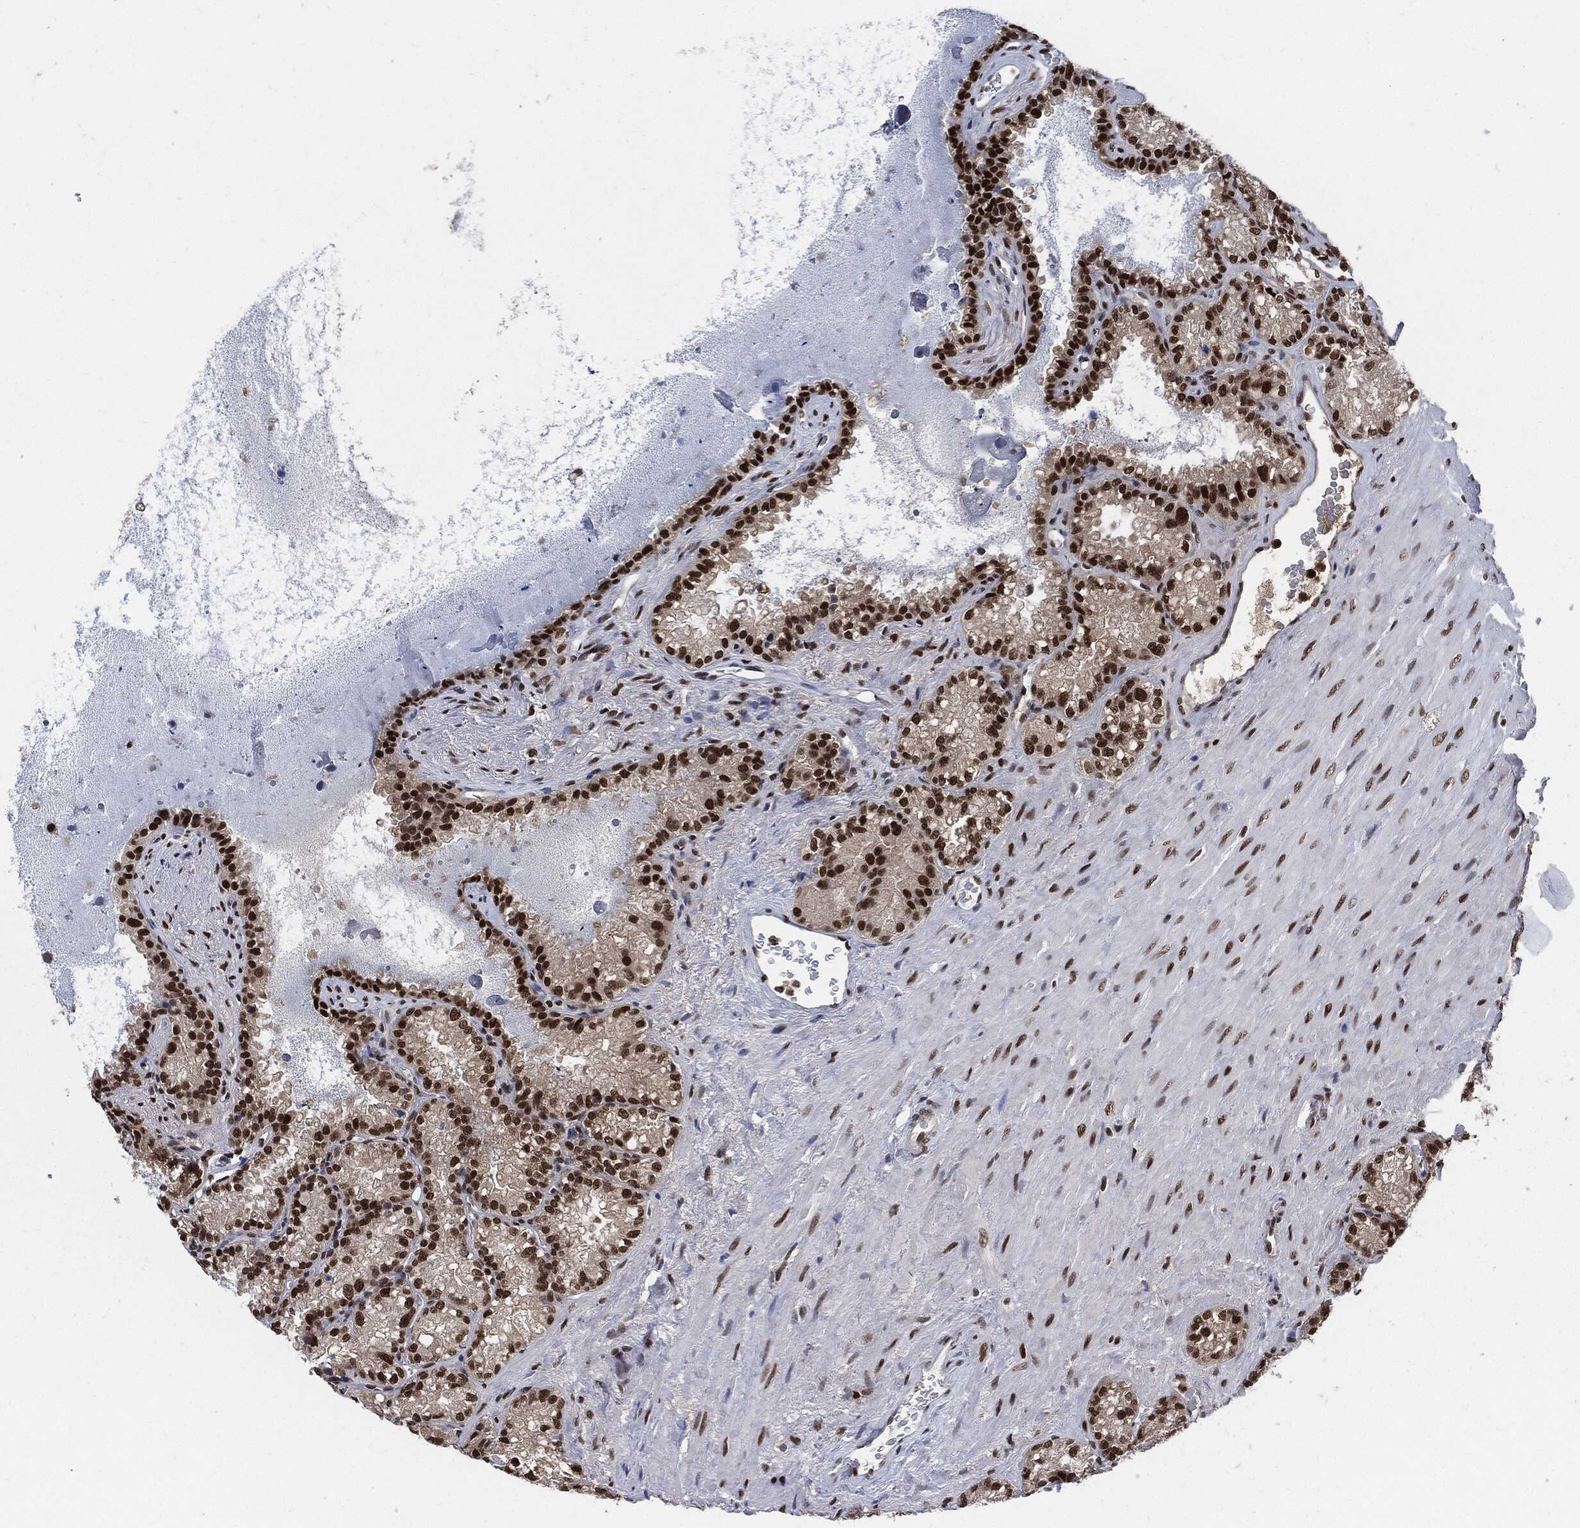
{"staining": {"intensity": "strong", "quantity": ">75%", "location": "nuclear"}, "tissue": "seminal vesicle", "cell_type": "Glandular cells", "image_type": "normal", "snomed": [{"axis": "morphology", "description": "Normal tissue, NOS"}, {"axis": "topography", "description": "Seminal veicle"}], "caption": "Protein staining of benign seminal vesicle displays strong nuclear staining in about >75% of glandular cells. The staining was performed using DAB (3,3'-diaminobenzidine), with brown indicating positive protein expression. Nuclei are stained blue with hematoxylin.", "gene": "PCNA", "patient": {"sex": "male", "age": 68}}